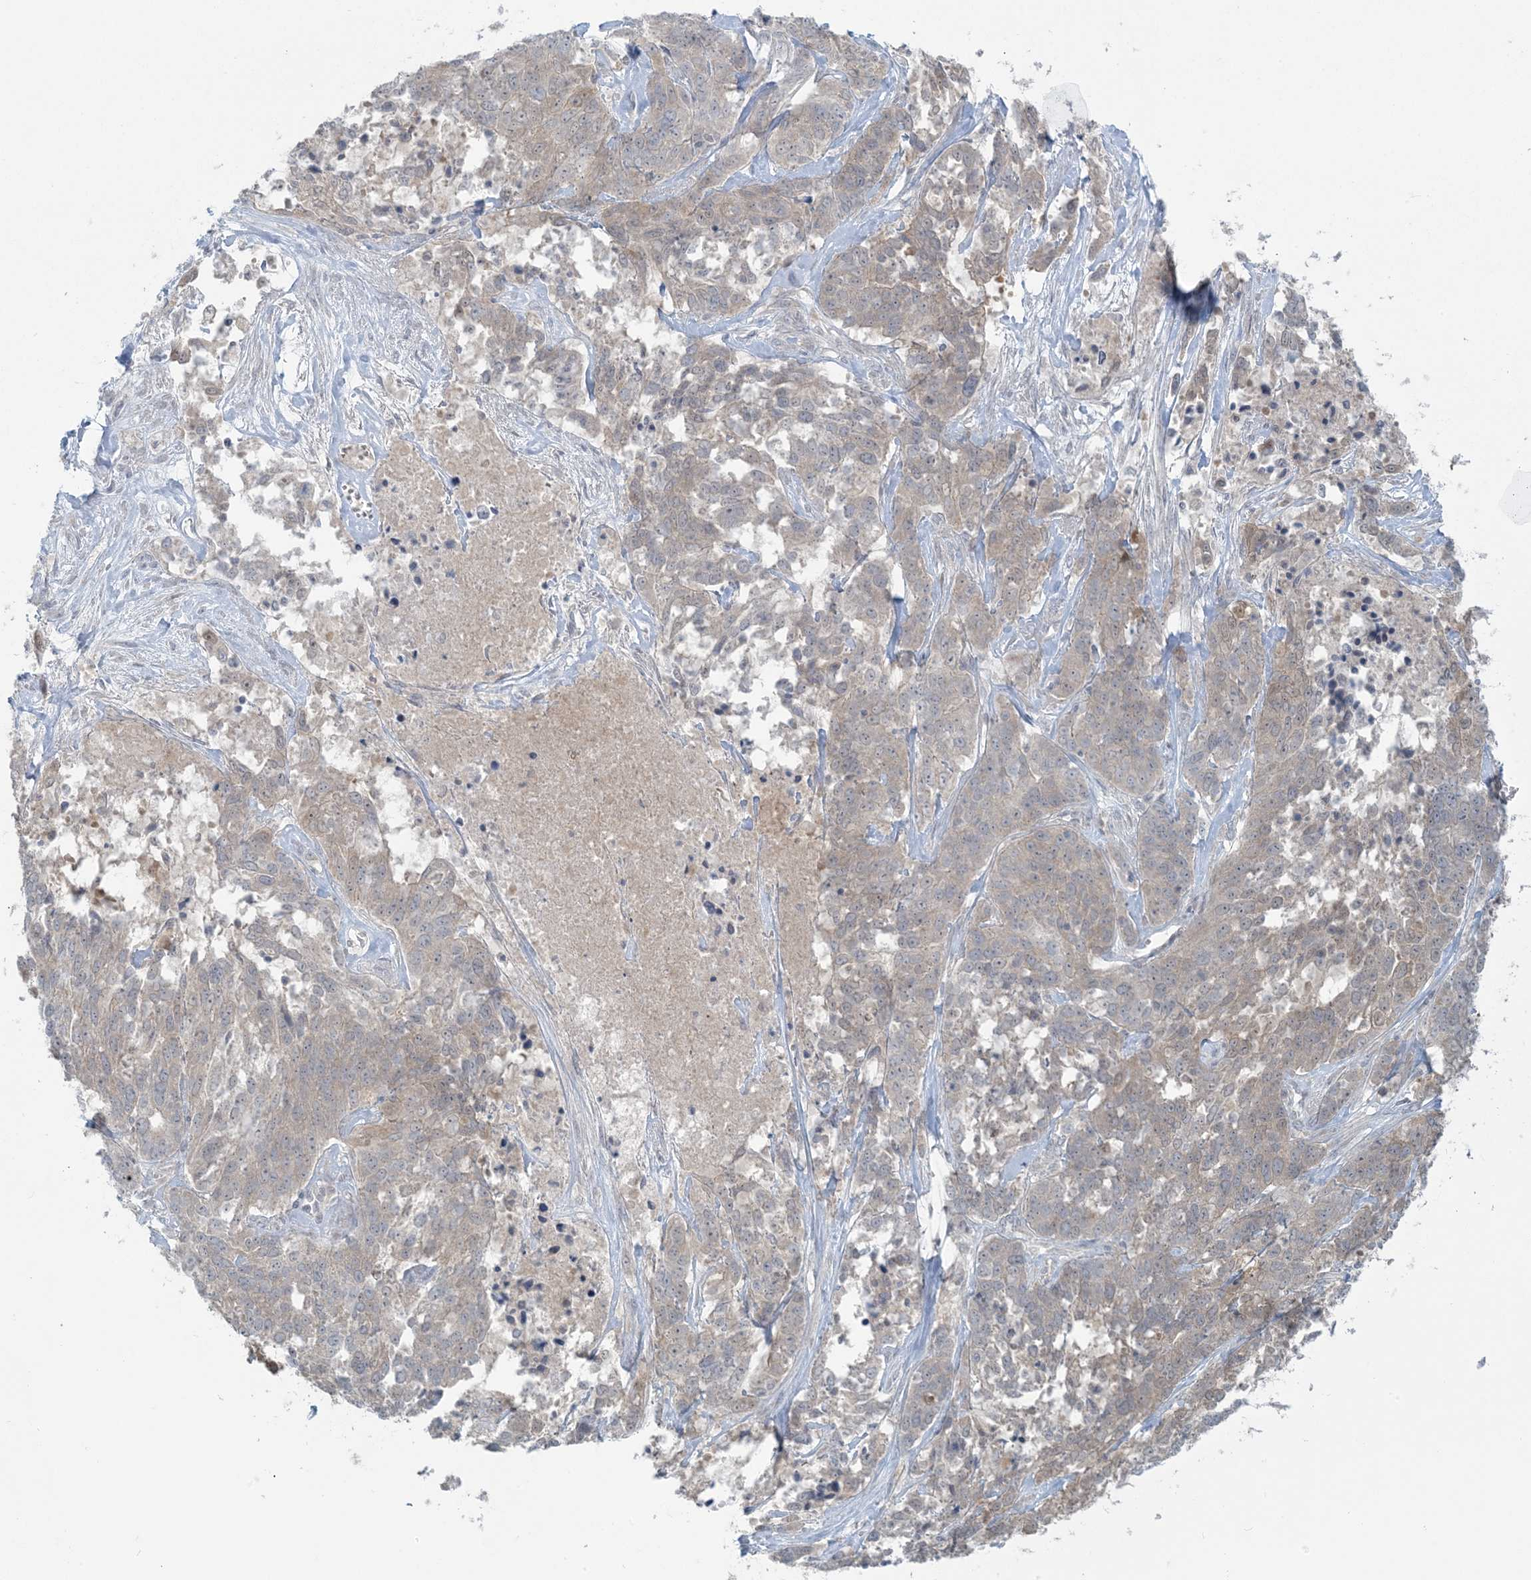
{"staining": {"intensity": "weak", "quantity": "<25%", "location": "cytoplasmic/membranous"}, "tissue": "ovarian cancer", "cell_type": "Tumor cells", "image_type": "cancer", "snomed": [{"axis": "morphology", "description": "Cystadenocarcinoma, serous, NOS"}, {"axis": "topography", "description": "Ovary"}], "caption": "Immunohistochemistry of human ovarian serous cystadenocarcinoma displays no staining in tumor cells. (Stains: DAB IHC with hematoxylin counter stain, Microscopy: brightfield microscopy at high magnification).", "gene": "NRBP2", "patient": {"sex": "female", "age": 44}}